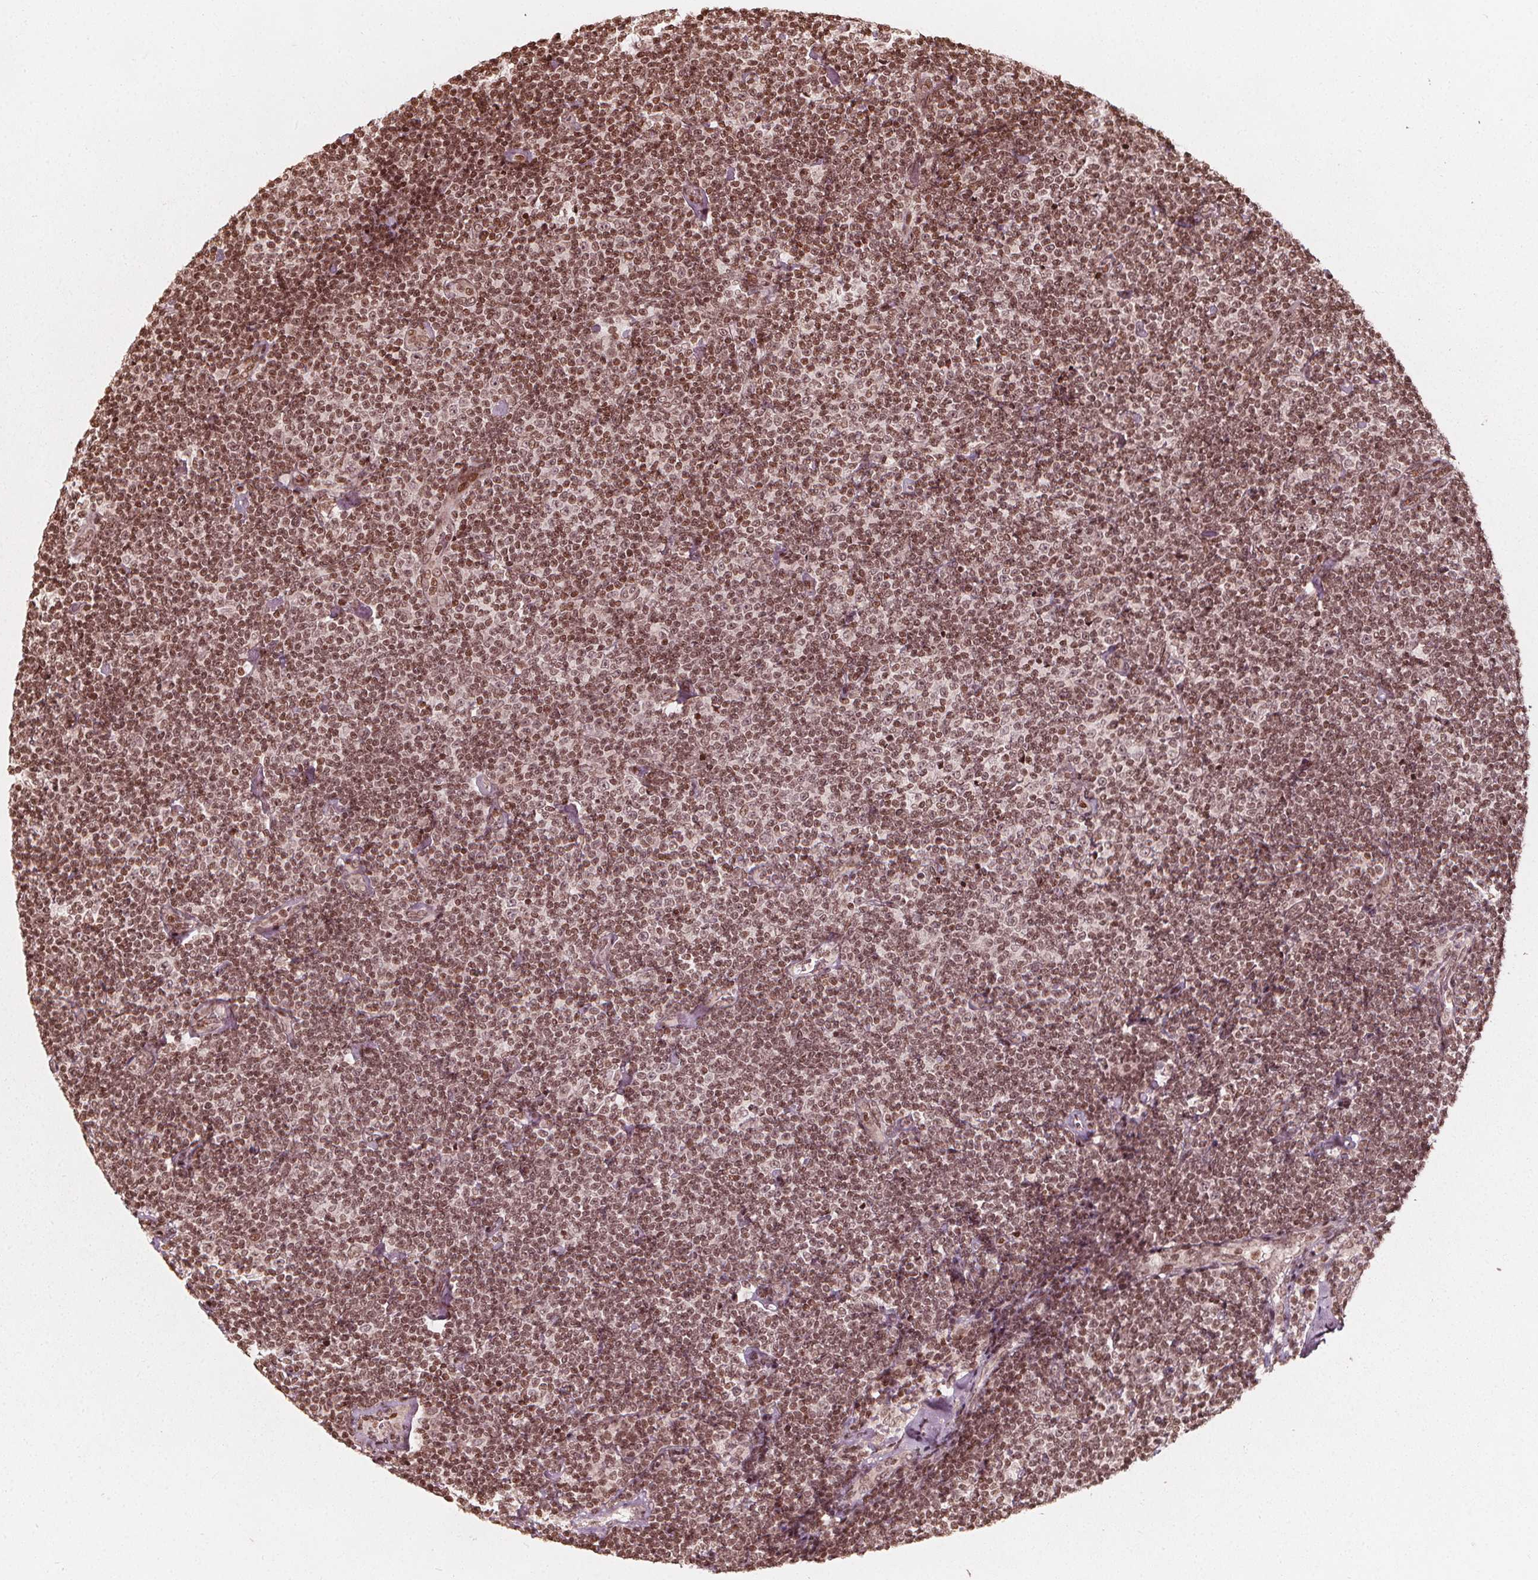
{"staining": {"intensity": "moderate", "quantity": ">75%", "location": "nuclear"}, "tissue": "lymphoma", "cell_type": "Tumor cells", "image_type": "cancer", "snomed": [{"axis": "morphology", "description": "Malignant lymphoma, non-Hodgkin's type, Low grade"}, {"axis": "topography", "description": "Lymph node"}], "caption": "Lymphoma stained with a brown dye shows moderate nuclear positive staining in about >75% of tumor cells.", "gene": "H3C14", "patient": {"sex": "male", "age": 81}}